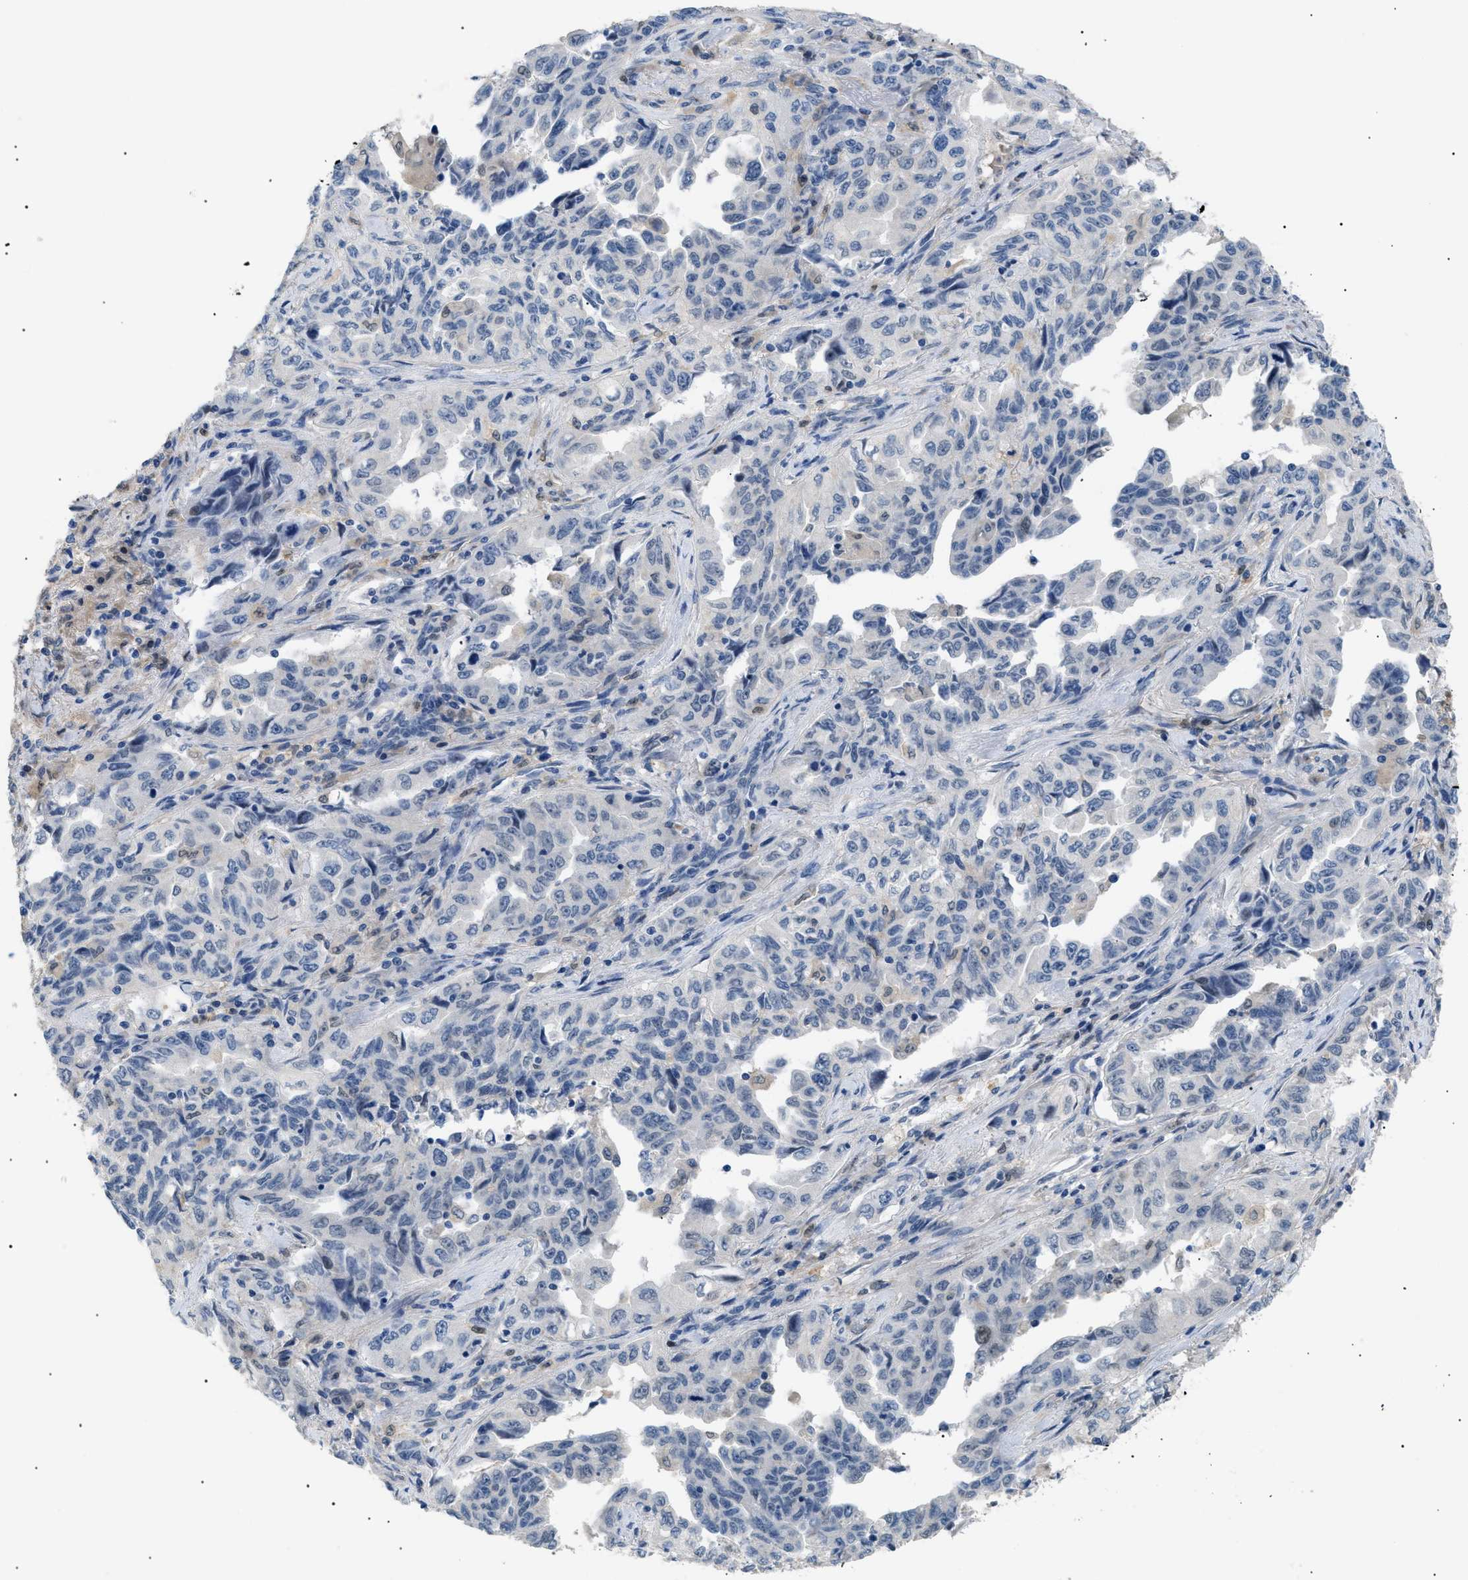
{"staining": {"intensity": "negative", "quantity": "none", "location": "none"}, "tissue": "lung cancer", "cell_type": "Tumor cells", "image_type": "cancer", "snomed": [{"axis": "morphology", "description": "Adenocarcinoma, NOS"}, {"axis": "topography", "description": "Lung"}], "caption": "High power microscopy image of an immunohistochemistry (IHC) micrograph of lung cancer, revealing no significant positivity in tumor cells. (DAB (3,3'-diaminobenzidine) IHC, high magnification).", "gene": "AKR1A1", "patient": {"sex": "female", "age": 51}}